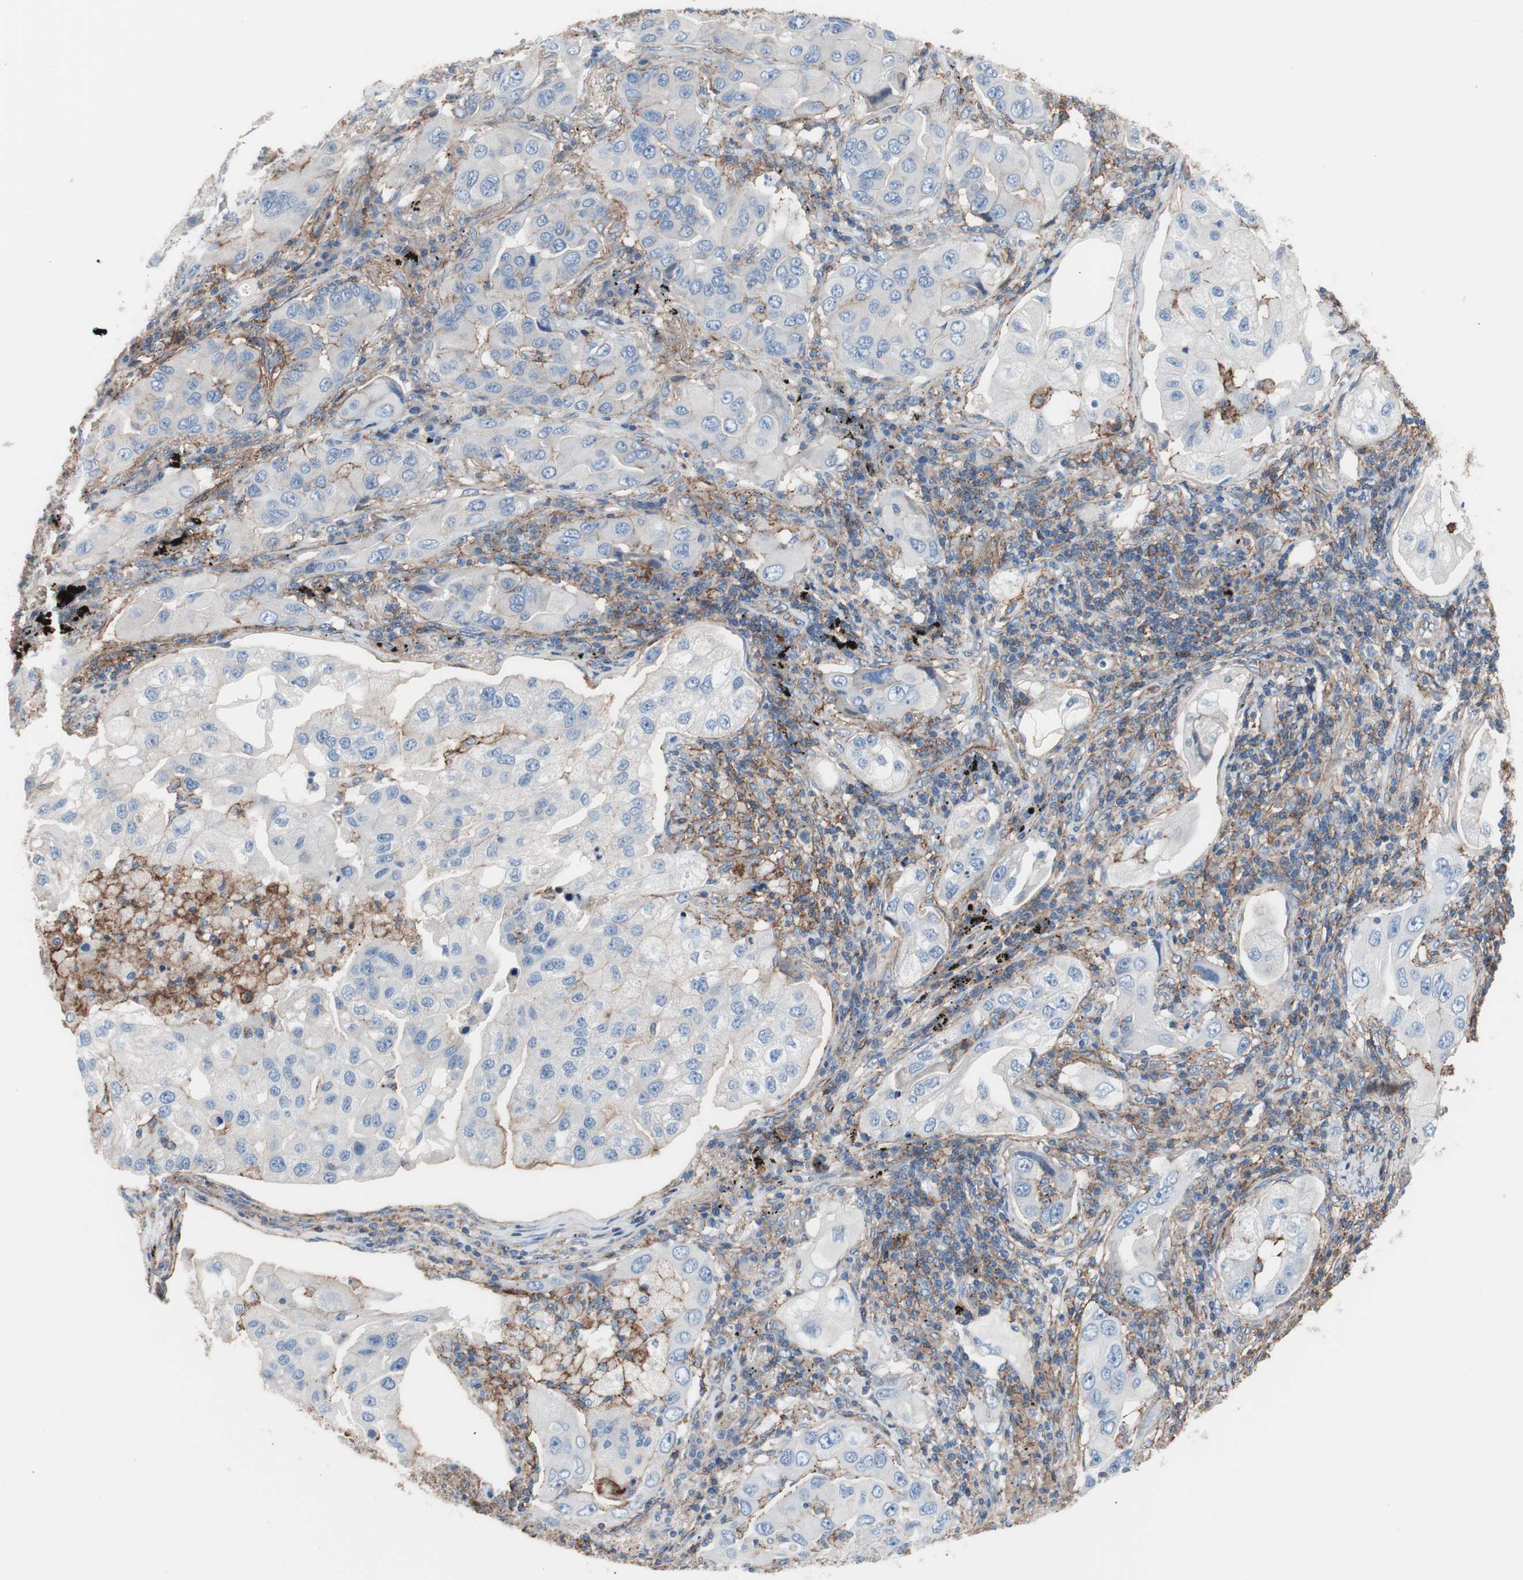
{"staining": {"intensity": "negative", "quantity": "none", "location": "none"}, "tissue": "lung cancer", "cell_type": "Tumor cells", "image_type": "cancer", "snomed": [{"axis": "morphology", "description": "Adenocarcinoma, NOS"}, {"axis": "topography", "description": "Lung"}], "caption": "Lung cancer (adenocarcinoma) was stained to show a protein in brown. There is no significant positivity in tumor cells.", "gene": "CD81", "patient": {"sex": "female", "age": 65}}